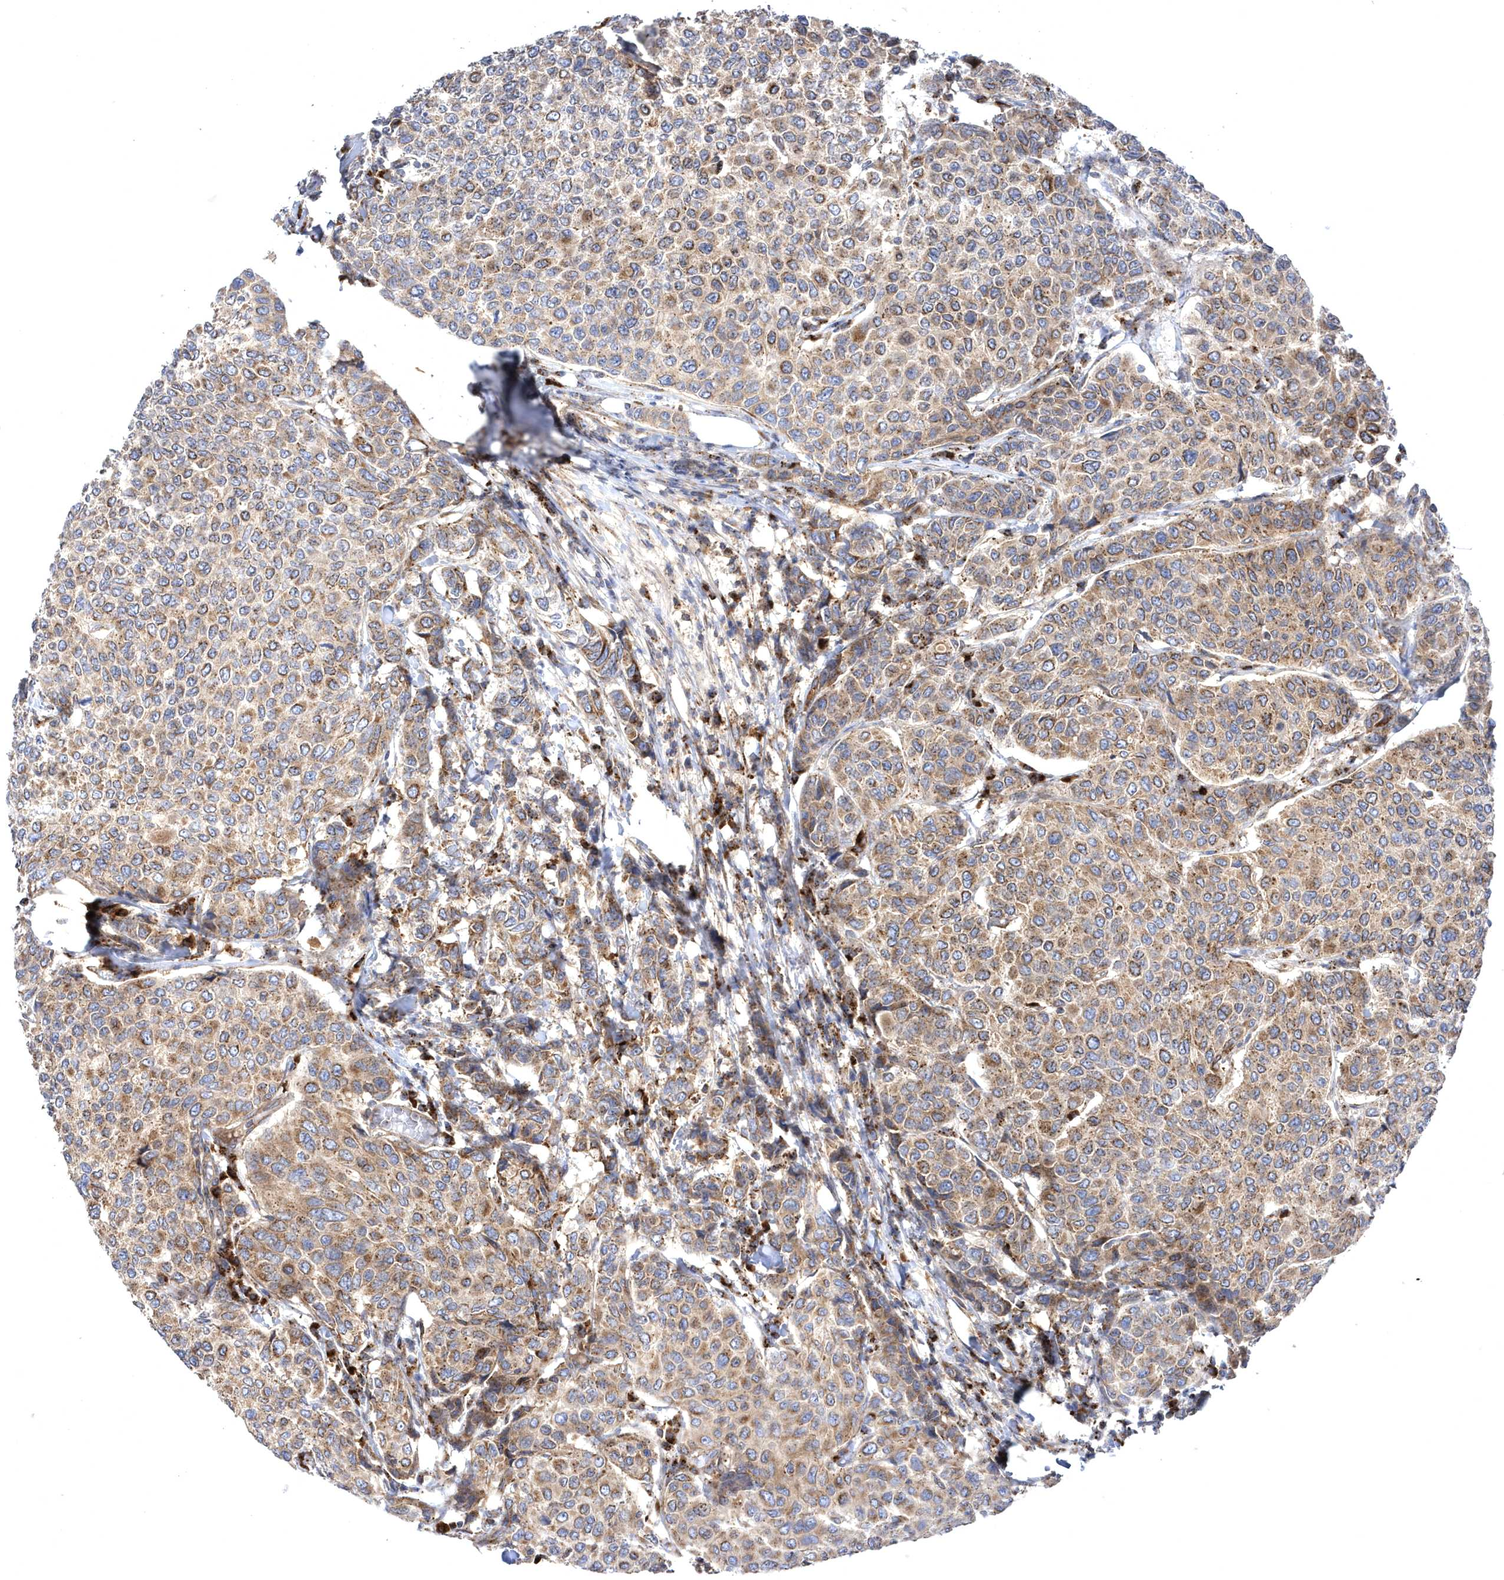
{"staining": {"intensity": "moderate", "quantity": ">75%", "location": "cytoplasmic/membranous"}, "tissue": "breast cancer", "cell_type": "Tumor cells", "image_type": "cancer", "snomed": [{"axis": "morphology", "description": "Duct carcinoma"}, {"axis": "topography", "description": "Breast"}], "caption": "Moderate cytoplasmic/membranous staining for a protein is present in approximately >75% of tumor cells of intraductal carcinoma (breast) using IHC.", "gene": "COPB2", "patient": {"sex": "female", "age": 55}}